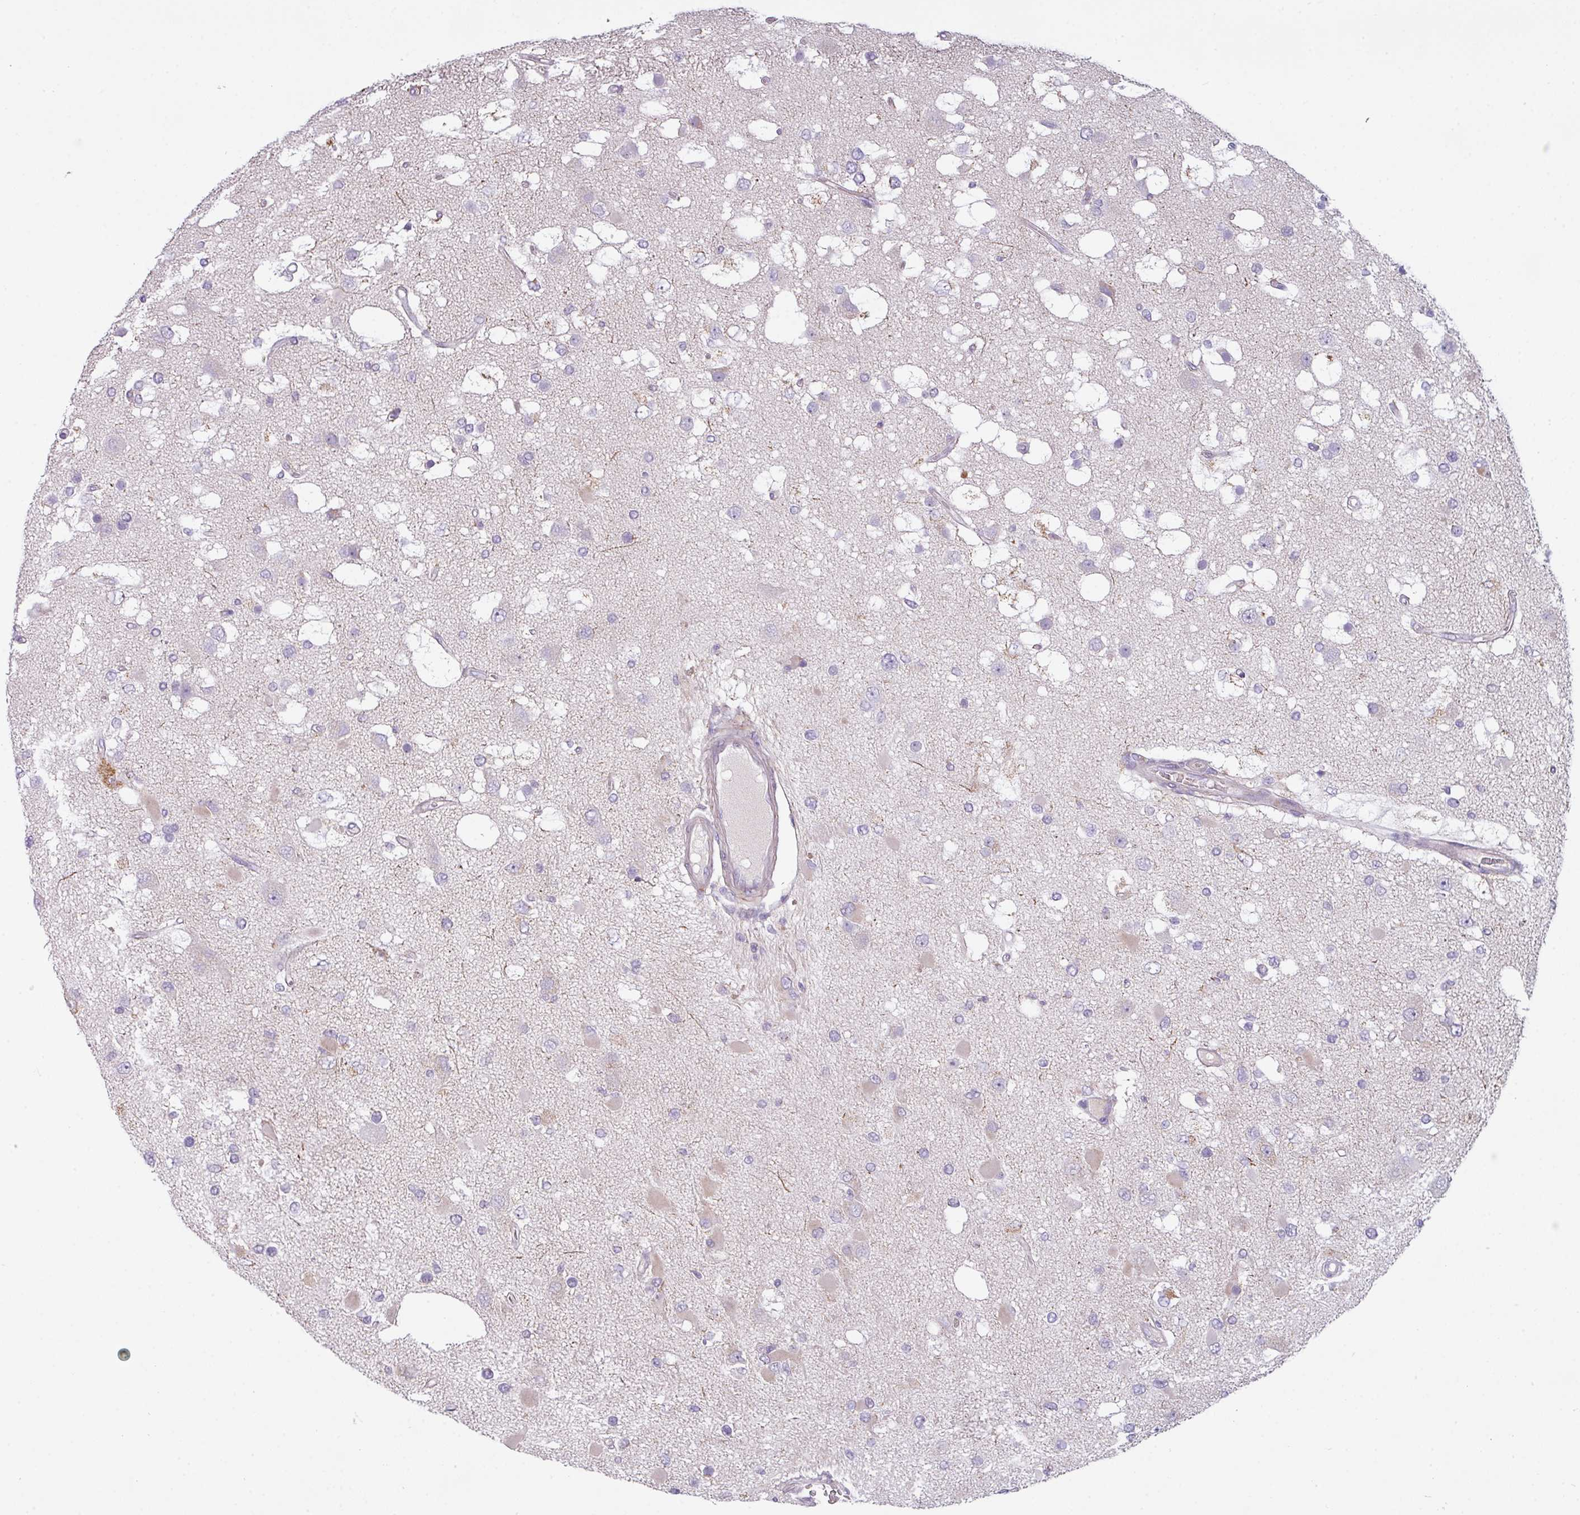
{"staining": {"intensity": "negative", "quantity": "none", "location": "none"}, "tissue": "glioma", "cell_type": "Tumor cells", "image_type": "cancer", "snomed": [{"axis": "morphology", "description": "Glioma, malignant, High grade"}, {"axis": "topography", "description": "Brain"}], "caption": "Tumor cells show no significant protein staining in glioma. (Immunohistochemistry, brightfield microscopy, high magnification).", "gene": "C2orf68", "patient": {"sex": "male", "age": 53}}